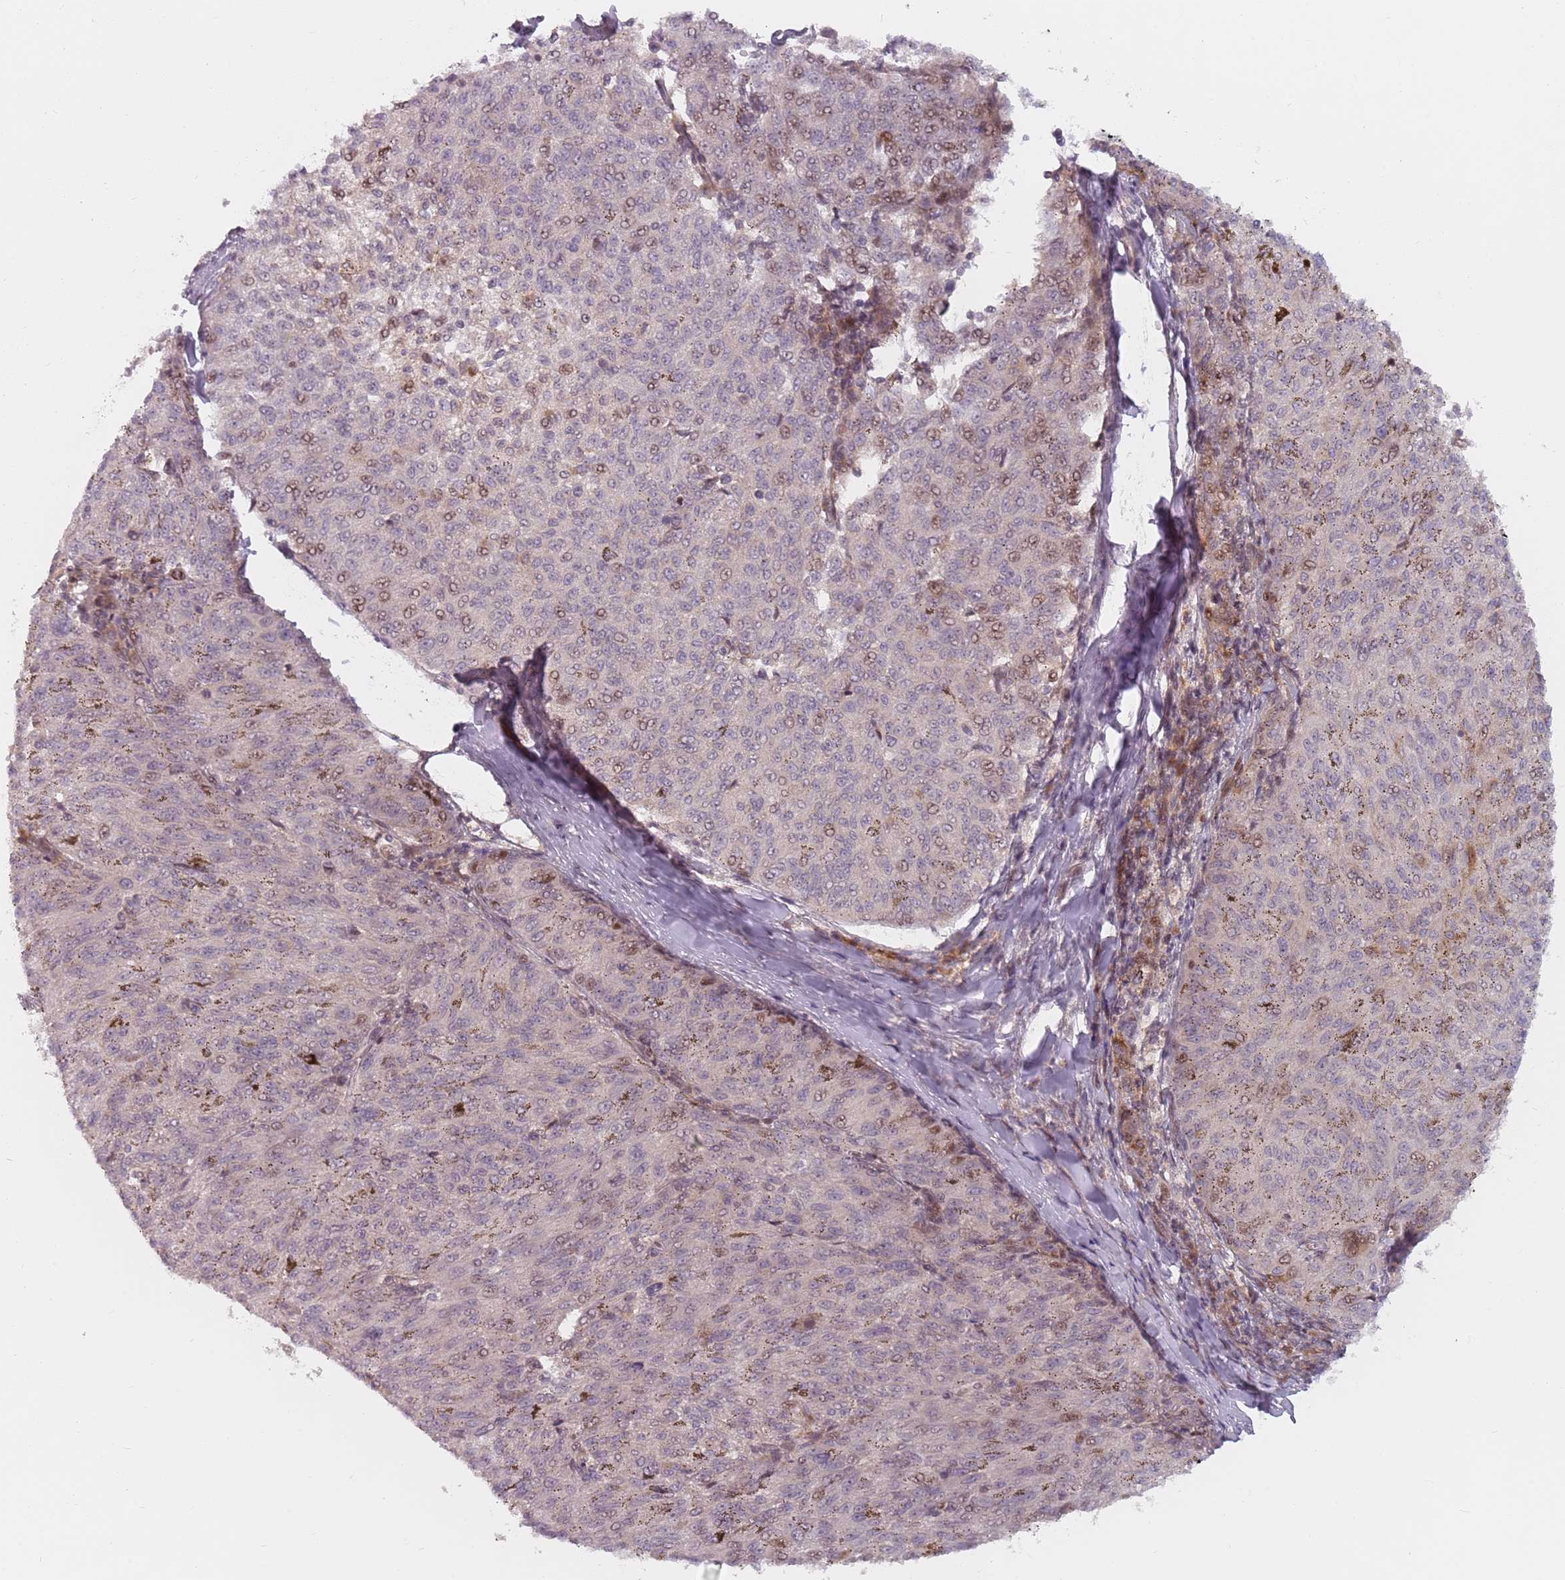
{"staining": {"intensity": "moderate", "quantity": "<25%", "location": "nuclear"}, "tissue": "melanoma", "cell_type": "Tumor cells", "image_type": "cancer", "snomed": [{"axis": "morphology", "description": "Malignant melanoma, NOS"}, {"axis": "topography", "description": "Skin"}], "caption": "Moderate nuclear protein positivity is seen in about <25% of tumor cells in melanoma.", "gene": "RPS6KA2", "patient": {"sex": "female", "age": 72}}